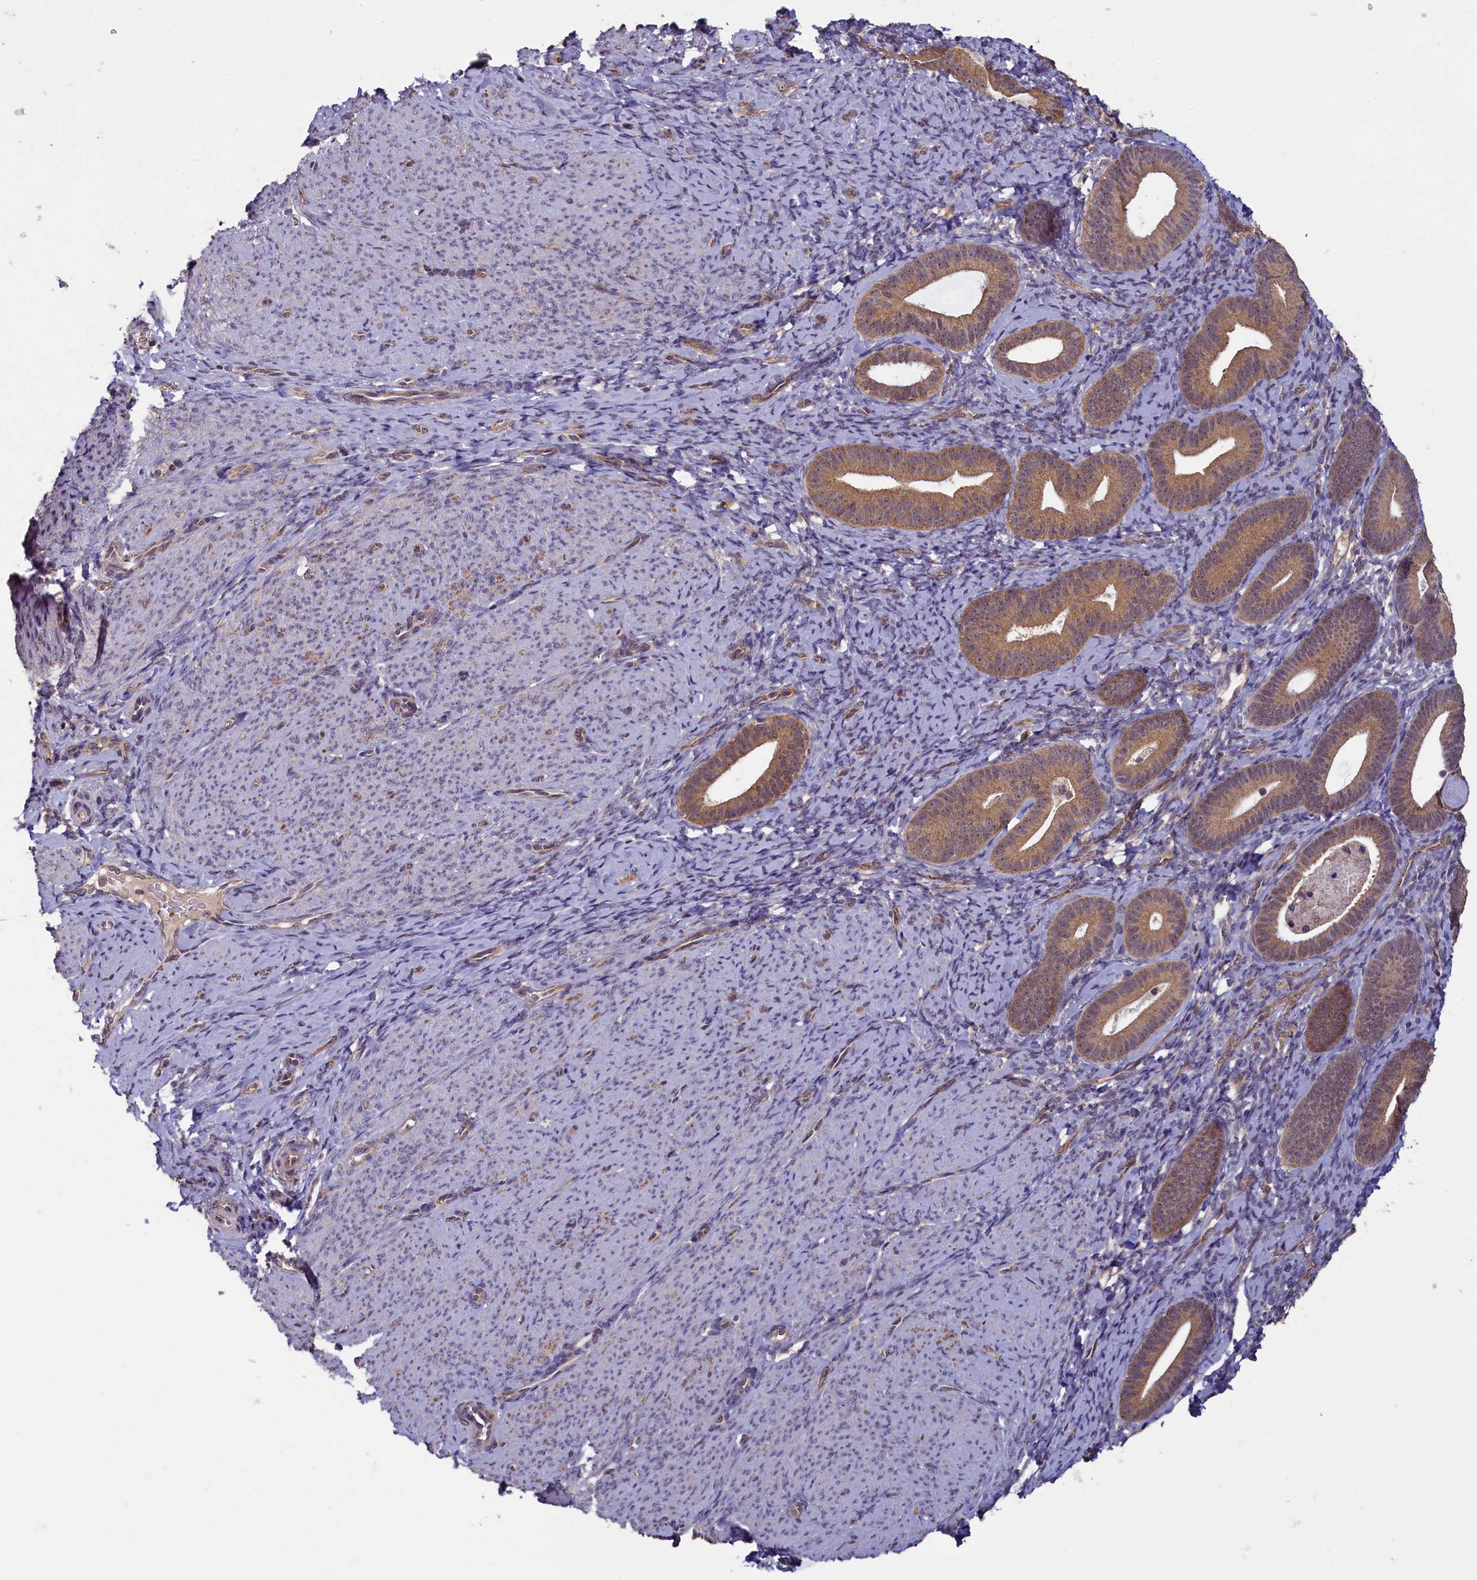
{"staining": {"intensity": "negative", "quantity": "none", "location": "none"}, "tissue": "endometrium", "cell_type": "Cells in endometrial stroma", "image_type": "normal", "snomed": [{"axis": "morphology", "description": "Normal tissue, NOS"}, {"axis": "topography", "description": "Endometrium"}], "caption": "Immunohistochemical staining of normal human endometrium demonstrates no significant positivity in cells in endometrial stroma.", "gene": "NUBP1", "patient": {"sex": "female", "age": 65}}